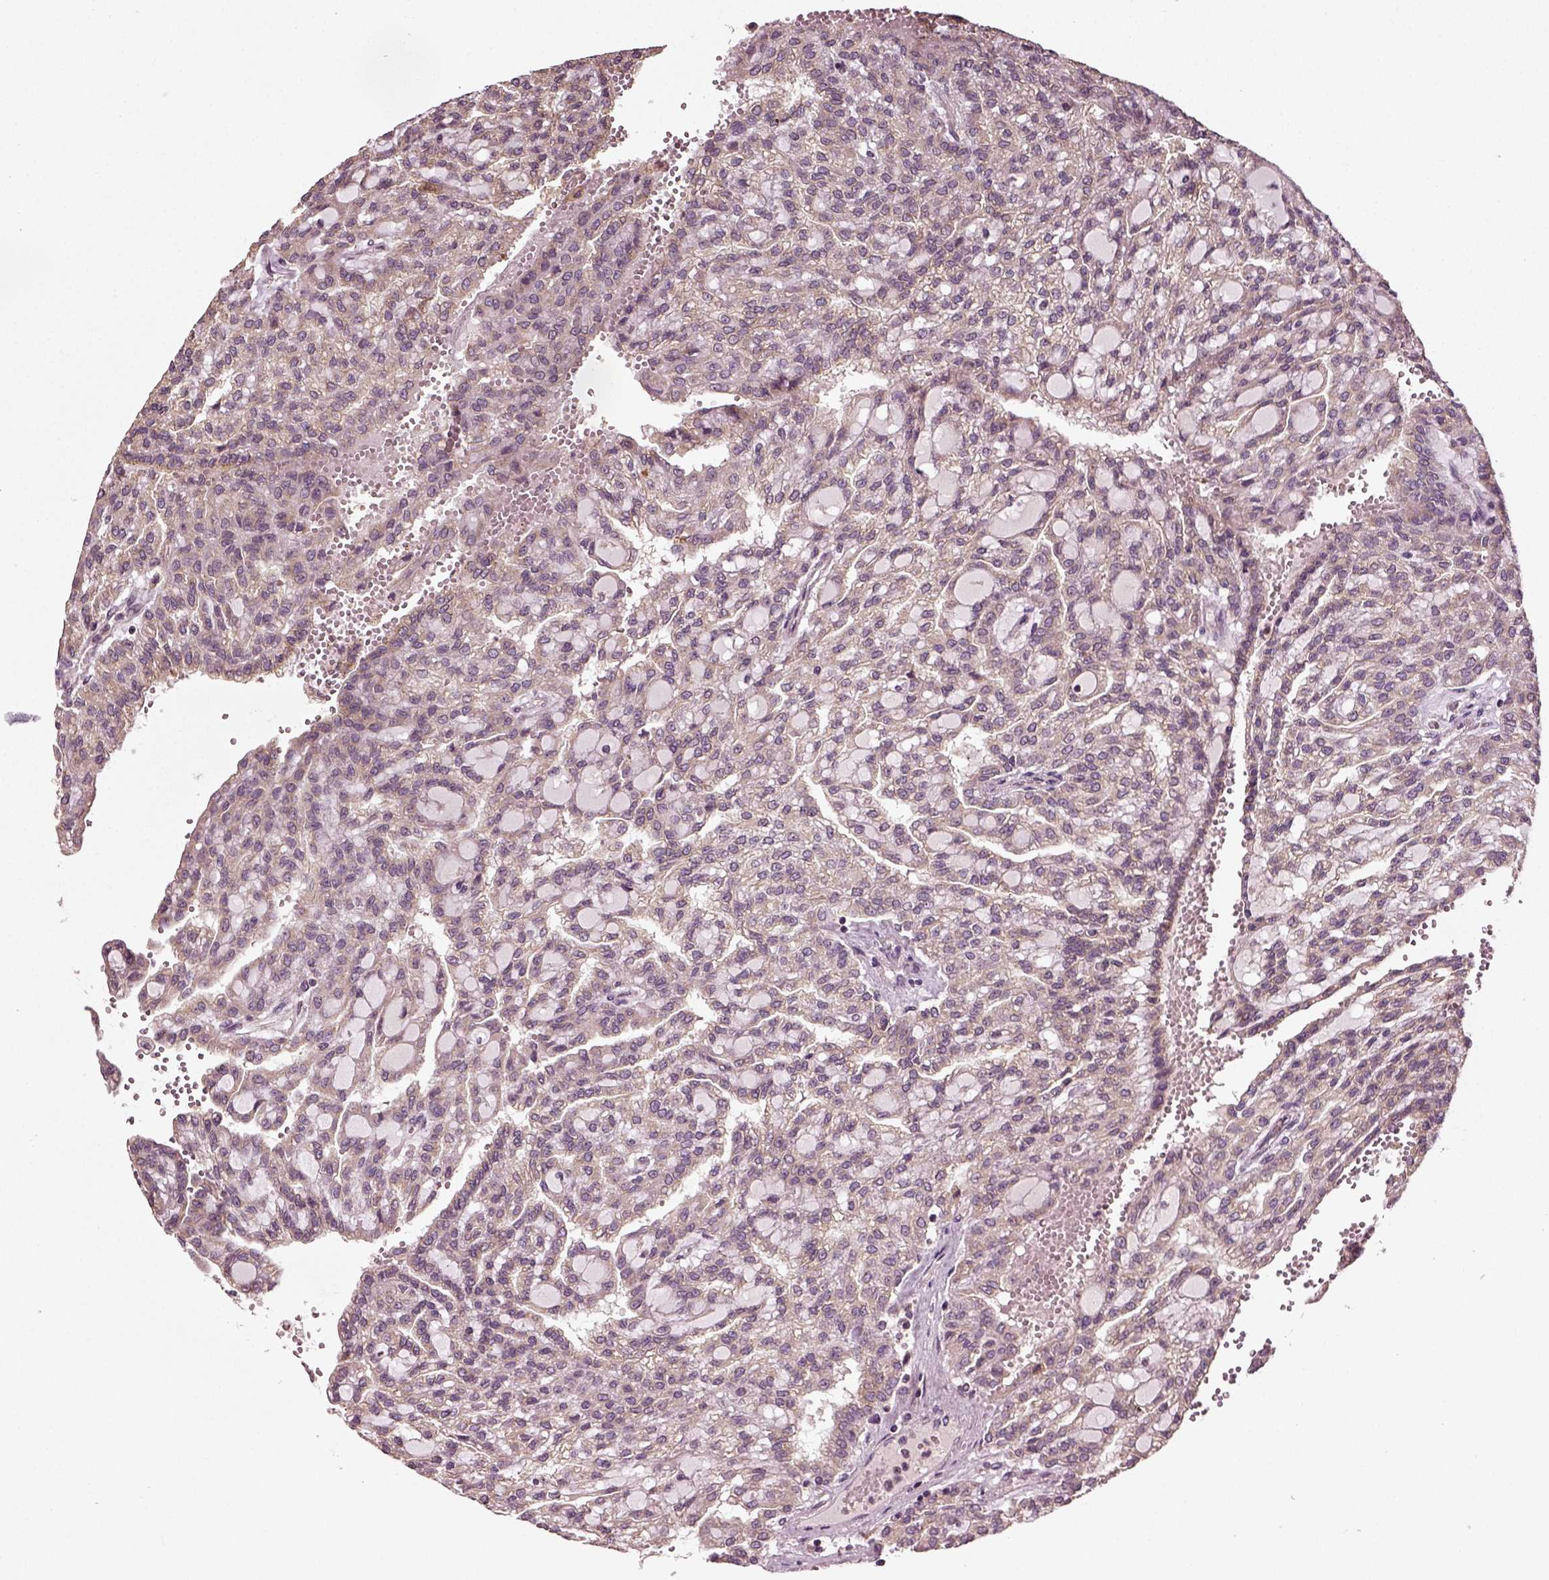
{"staining": {"intensity": "weak", "quantity": "<25%", "location": "cytoplasmic/membranous"}, "tissue": "renal cancer", "cell_type": "Tumor cells", "image_type": "cancer", "snomed": [{"axis": "morphology", "description": "Adenocarcinoma, NOS"}, {"axis": "topography", "description": "Kidney"}], "caption": "This is an immunohistochemistry photomicrograph of human renal adenocarcinoma. There is no expression in tumor cells.", "gene": "ERV3-1", "patient": {"sex": "male", "age": 63}}